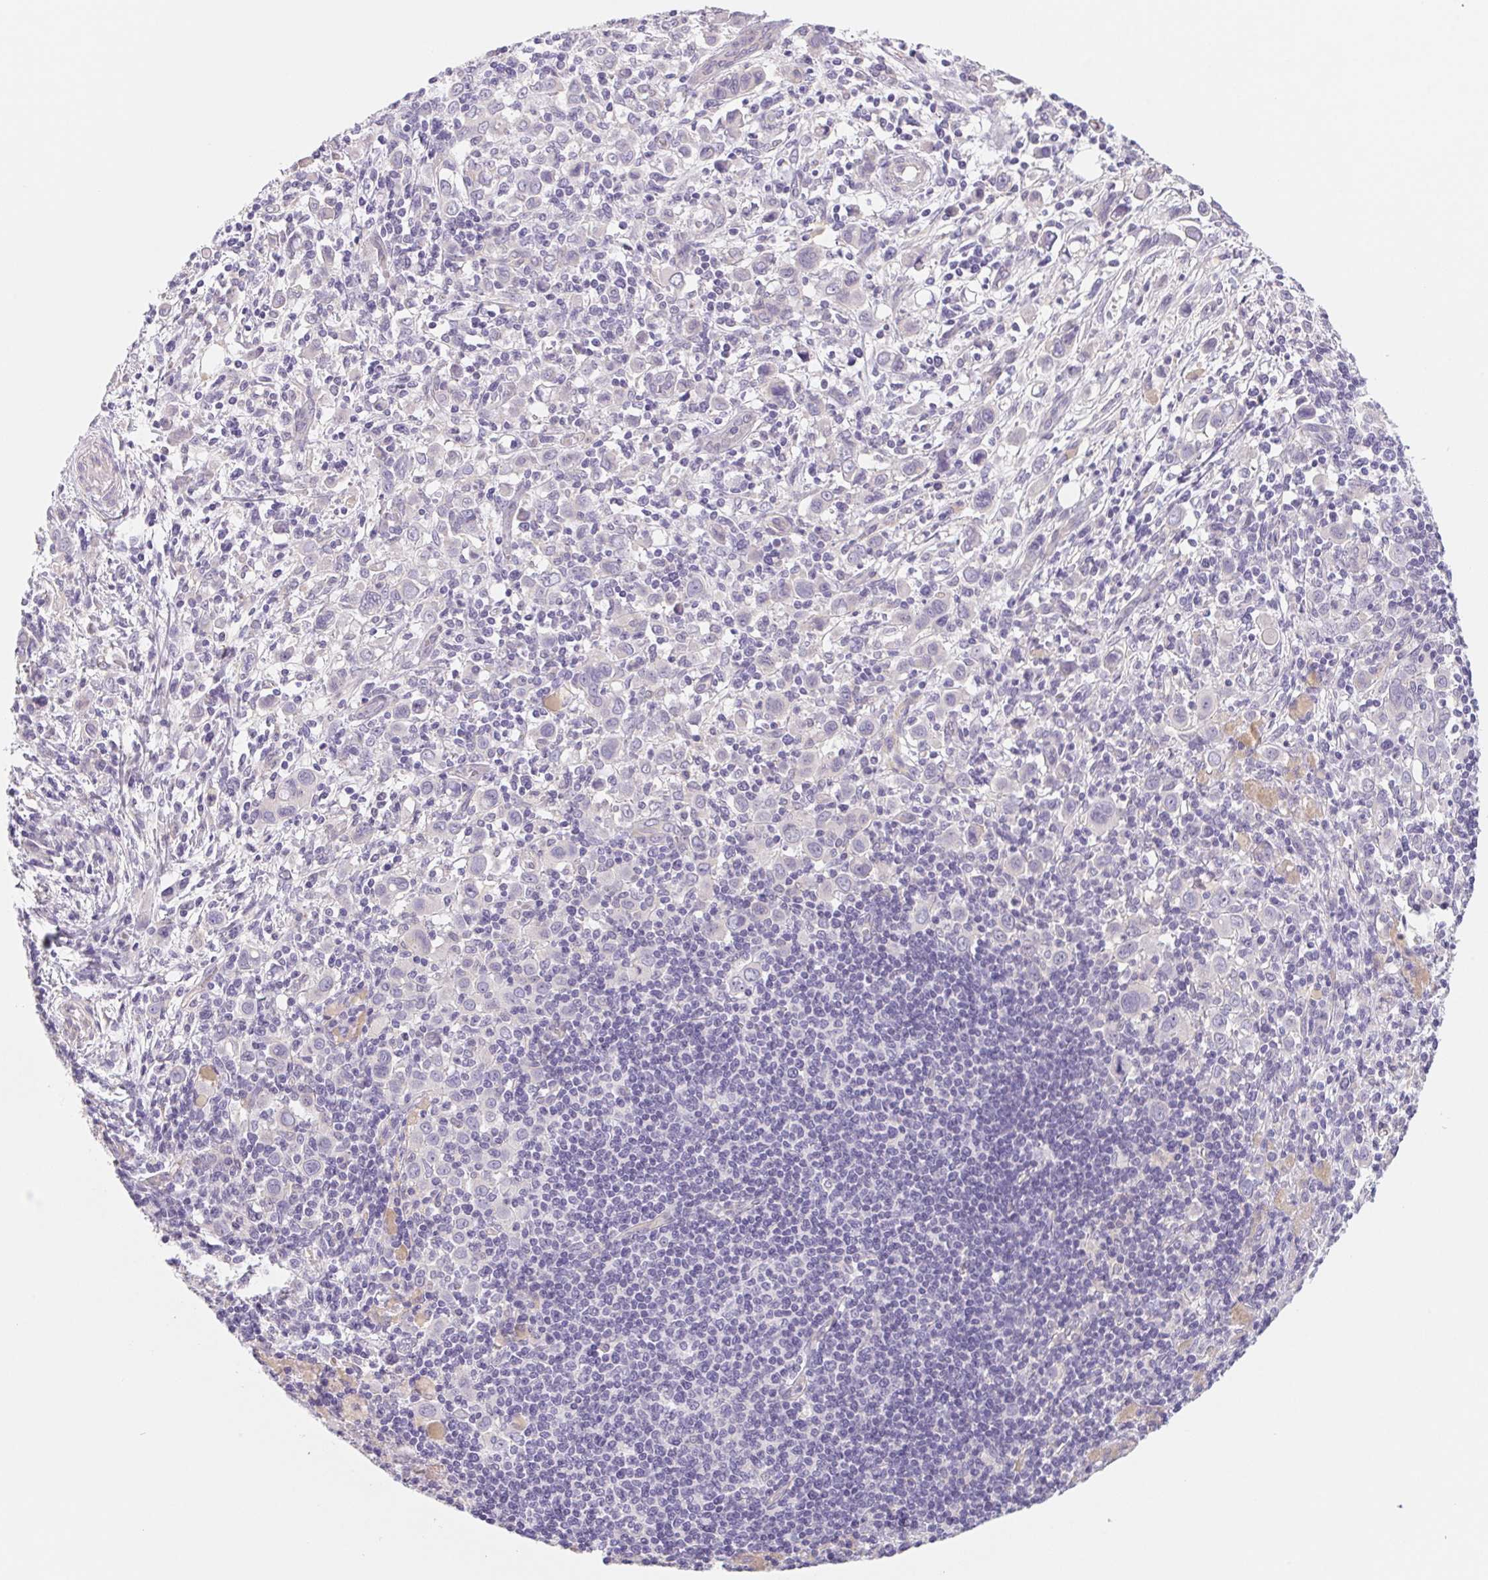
{"staining": {"intensity": "negative", "quantity": "none", "location": "none"}, "tissue": "stomach cancer", "cell_type": "Tumor cells", "image_type": "cancer", "snomed": [{"axis": "morphology", "description": "Adenocarcinoma, NOS"}, {"axis": "topography", "description": "Stomach, upper"}], "caption": "The photomicrograph displays no significant positivity in tumor cells of adenocarcinoma (stomach).", "gene": "CTNND2", "patient": {"sex": "male", "age": 75}}